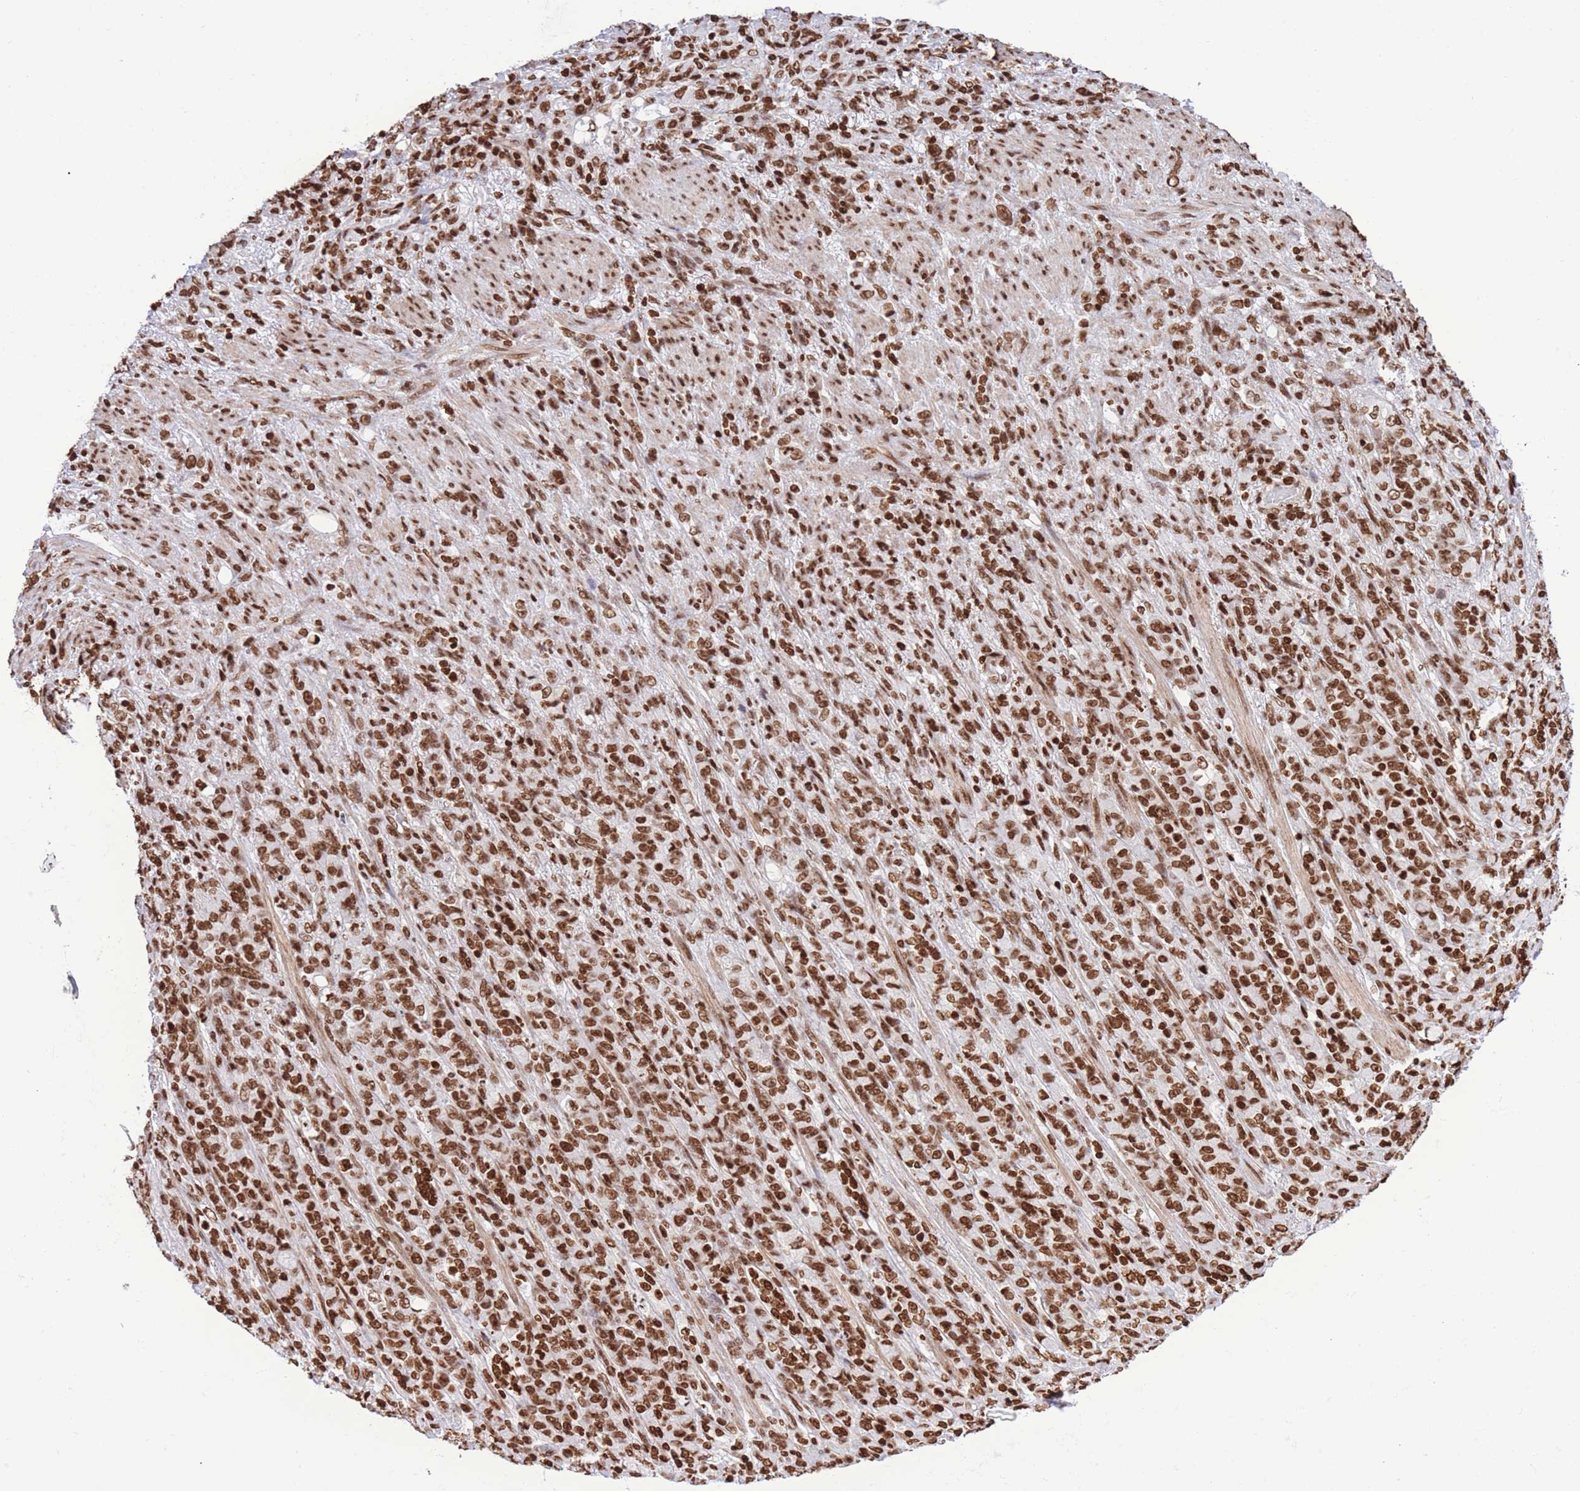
{"staining": {"intensity": "strong", "quantity": ">75%", "location": "nuclear"}, "tissue": "stomach cancer", "cell_type": "Tumor cells", "image_type": "cancer", "snomed": [{"axis": "morphology", "description": "Adenocarcinoma, NOS"}, {"axis": "topography", "description": "Stomach"}], "caption": "Protein expression analysis of human adenocarcinoma (stomach) reveals strong nuclear expression in about >75% of tumor cells.", "gene": "H2BC11", "patient": {"sex": "female", "age": 79}}